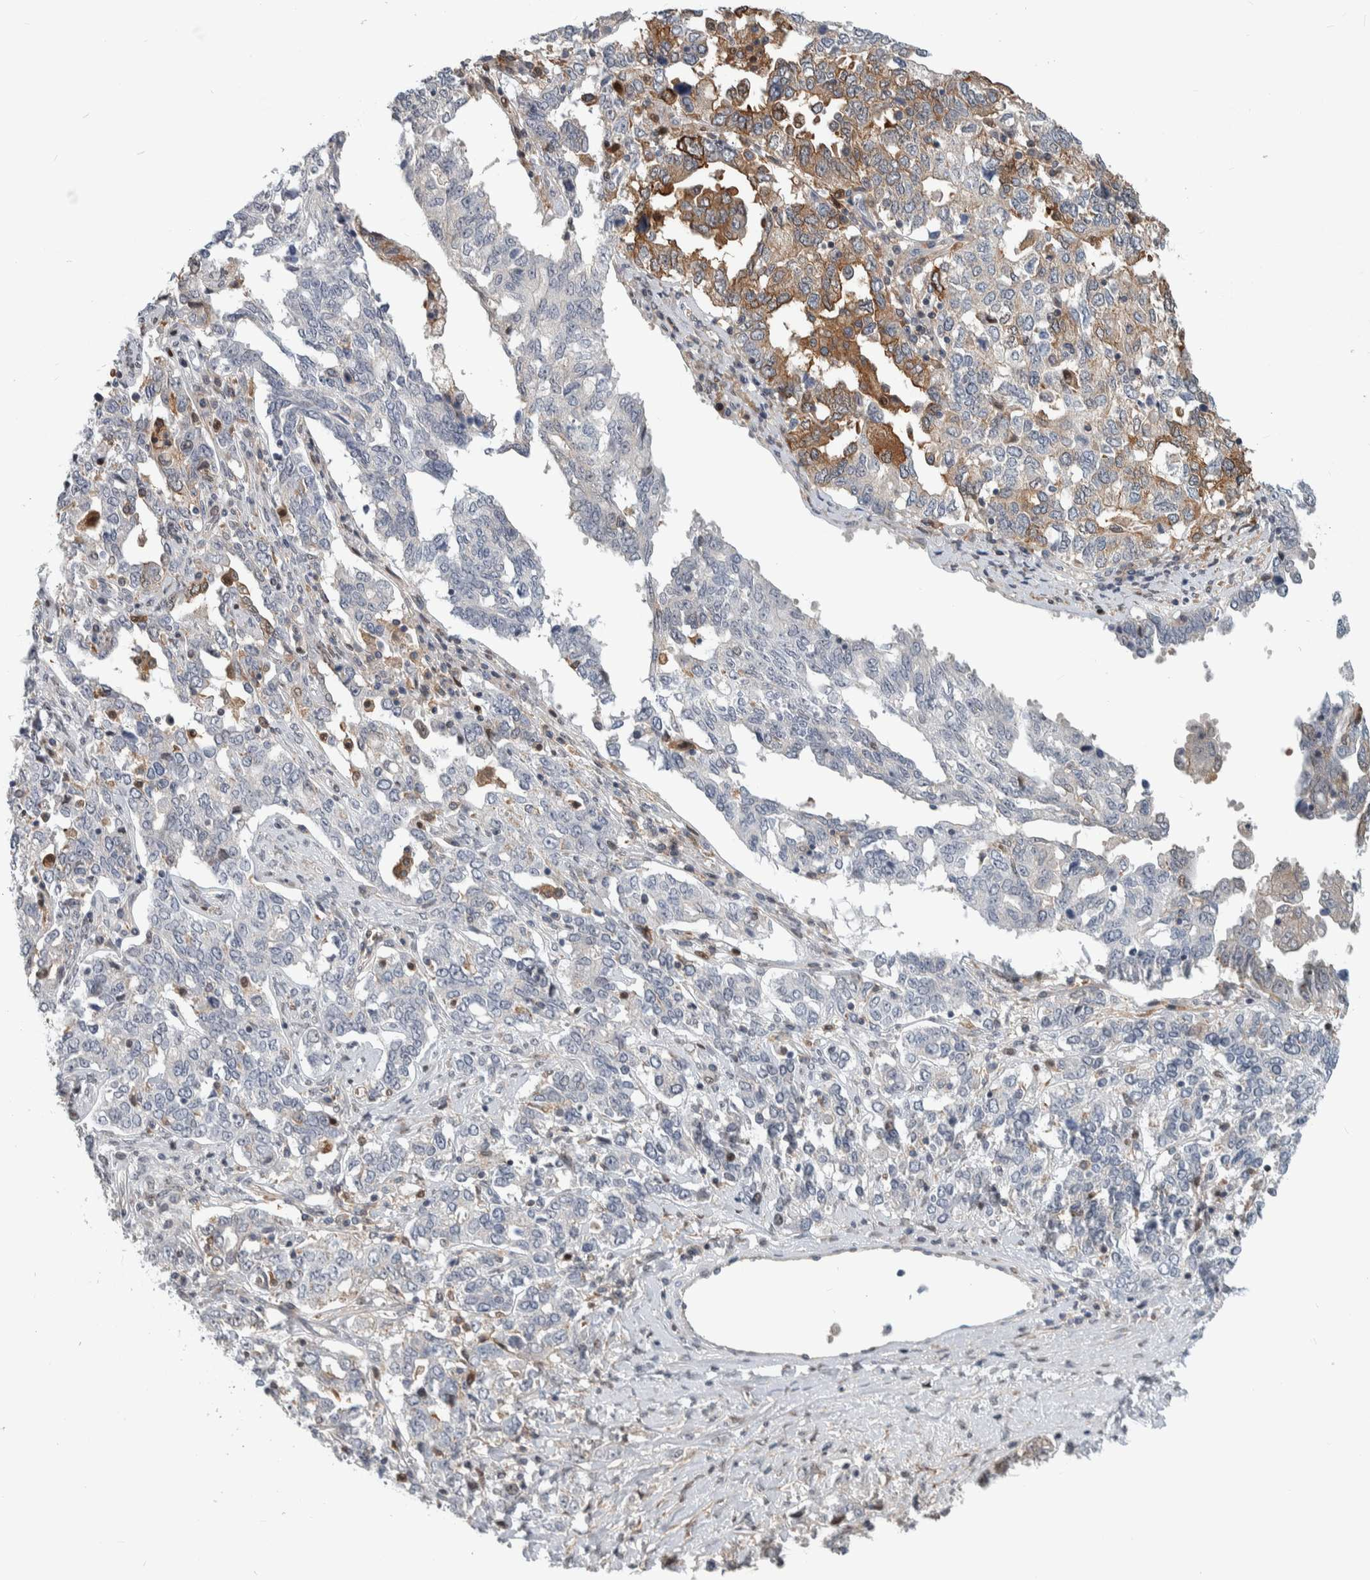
{"staining": {"intensity": "moderate", "quantity": "<25%", "location": "cytoplasmic/membranous"}, "tissue": "ovarian cancer", "cell_type": "Tumor cells", "image_type": "cancer", "snomed": [{"axis": "morphology", "description": "Carcinoma, endometroid"}, {"axis": "topography", "description": "Ovary"}], "caption": "Protein expression by immunohistochemistry (IHC) displays moderate cytoplasmic/membranous expression in about <25% of tumor cells in endometroid carcinoma (ovarian).", "gene": "MSL1", "patient": {"sex": "female", "age": 62}}